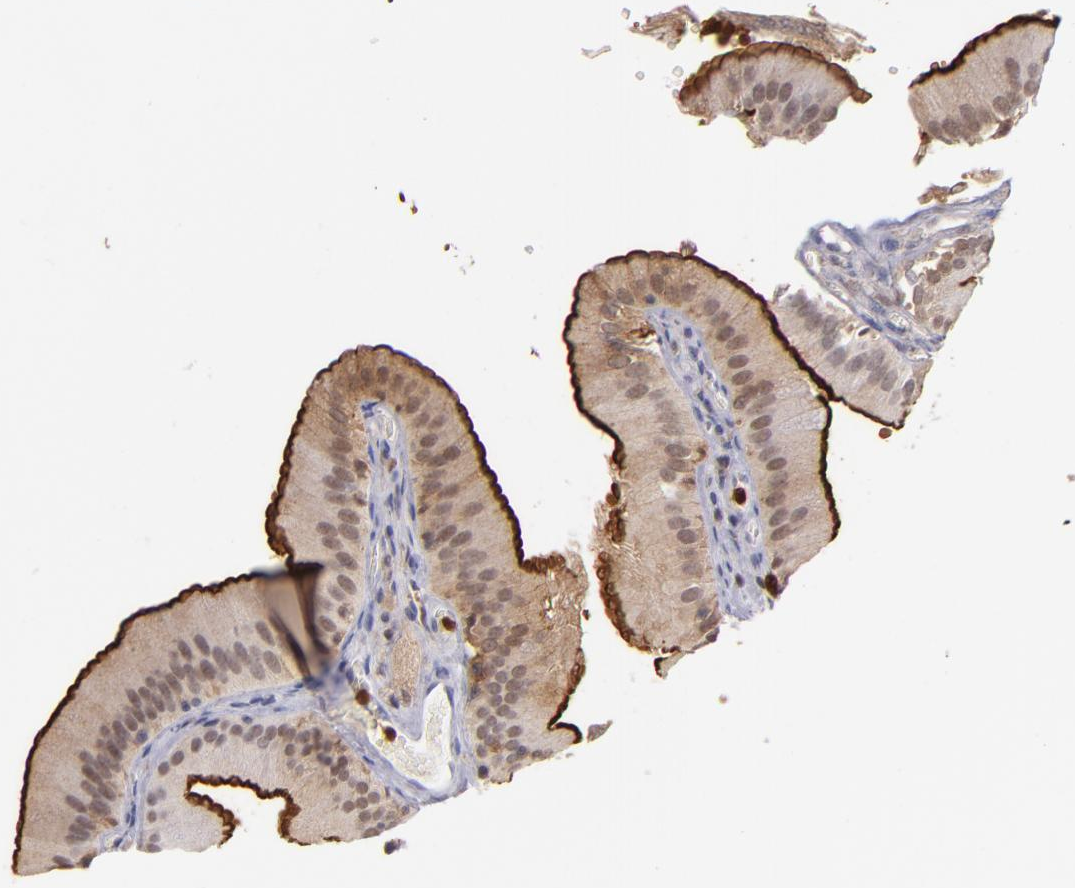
{"staining": {"intensity": "moderate", "quantity": ">75%", "location": "cytoplasmic/membranous"}, "tissue": "gallbladder", "cell_type": "Glandular cells", "image_type": "normal", "snomed": [{"axis": "morphology", "description": "Normal tissue, NOS"}, {"axis": "topography", "description": "Gallbladder"}], "caption": "DAB (3,3'-diaminobenzidine) immunohistochemical staining of normal human gallbladder exhibits moderate cytoplasmic/membranous protein expression in about >75% of glandular cells. The staining was performed using DAB, with brown indicating positive protein expression. Nuclei are stained blue with hematoxylin.", "gene": "PRKCD", "patient": {"sex": "female", "age": 24}}